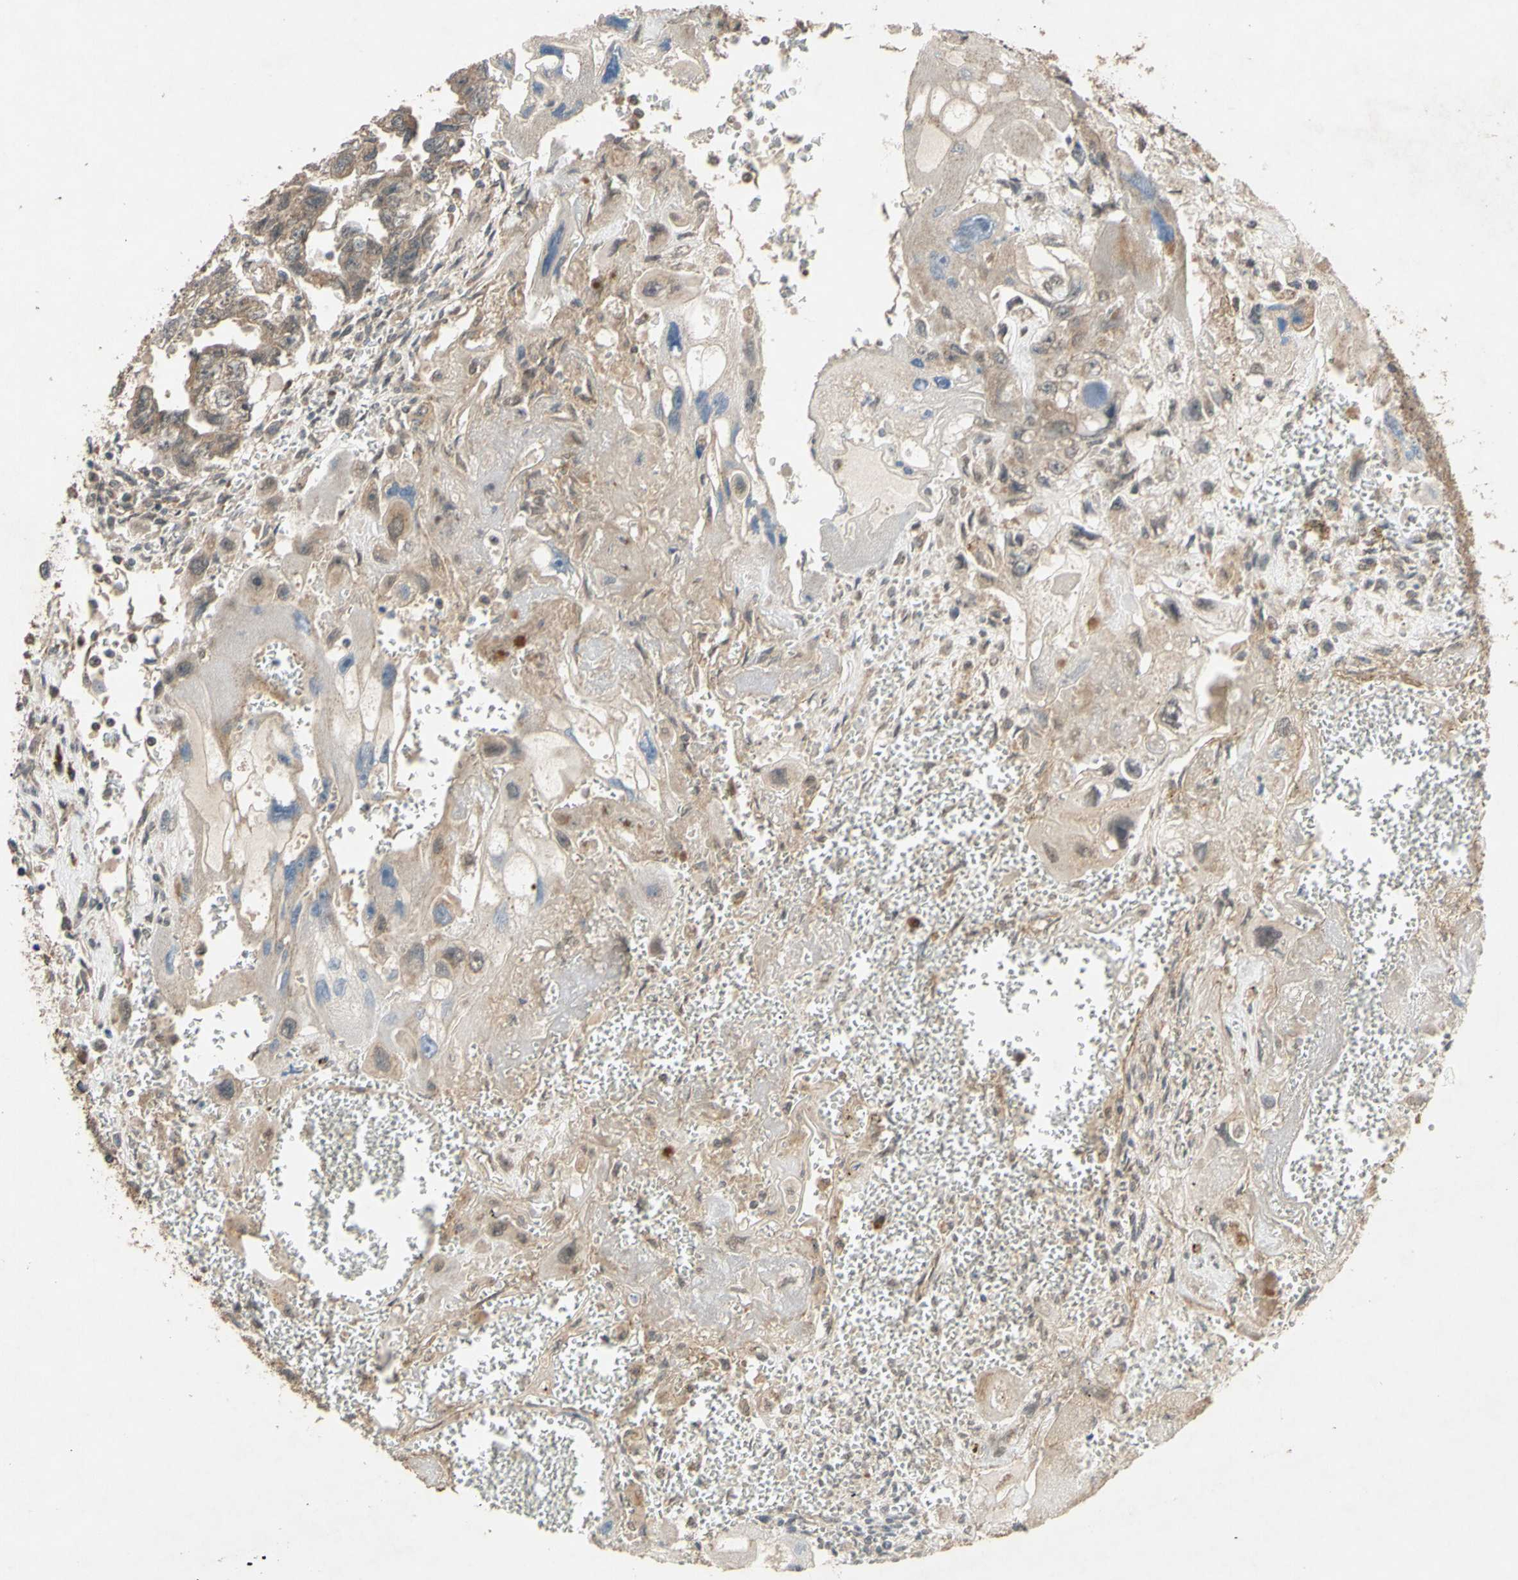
{"staining": {"intensity": "weak", "quantity": ">75%", "location": "cytoplasmic/membranous"}, "tissue": "testis cancer", "cell_type": "Tumor cells", "image_type": "cancer", "snomed": [{"axis": "morphology", "description": "Carcinoma, Embryonal, NOS"}, {"axis": "topography", "description": "Testis"}], "caption": "Human testis cancer (embryonal carcinoma) stained with a protein marker reveals weak staining in tumor cells.", "gene": "CD164", "patient": {"sex": "male", "age": 28}}